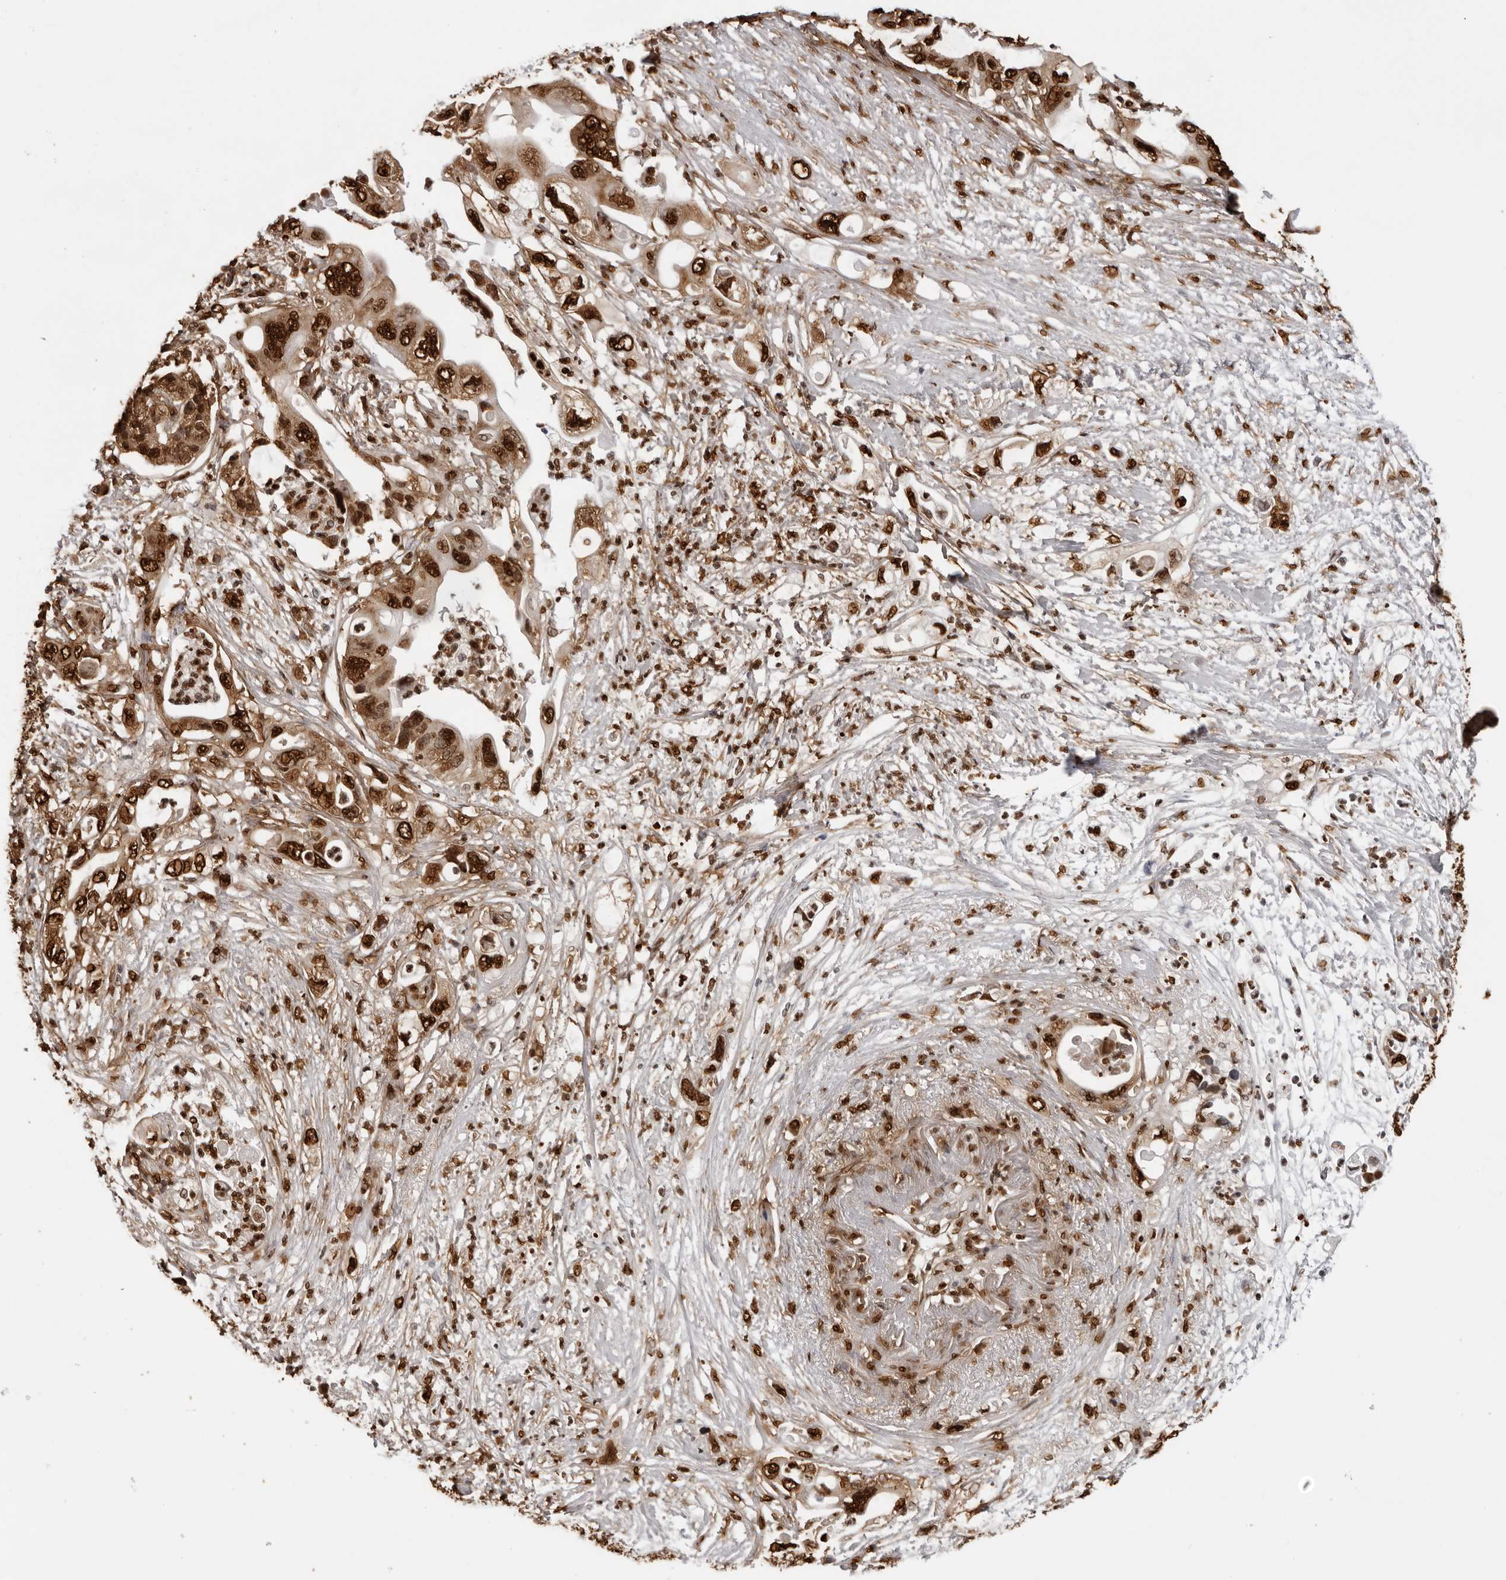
{"staining": {"intensity": "strong", "quantity": ">75%", "location": "nuclear"}, "tissue": "pancreatic cancer", "cell_type": "Tumor cells", "image_type": "cancer", "snomed": [{"axis": "morphology", "description": "Adenocarcinoma, NOS"}, {"axis": "topography", "description": "Pancreas"}], "caption": "Immunohistochemical staining of human pancreatic cancer demonstrates strong nuclear protein expression in approximately >75% of tumor cells.", "gene": "ZFP91", "patient": {"sex": "male", "age": 66}}